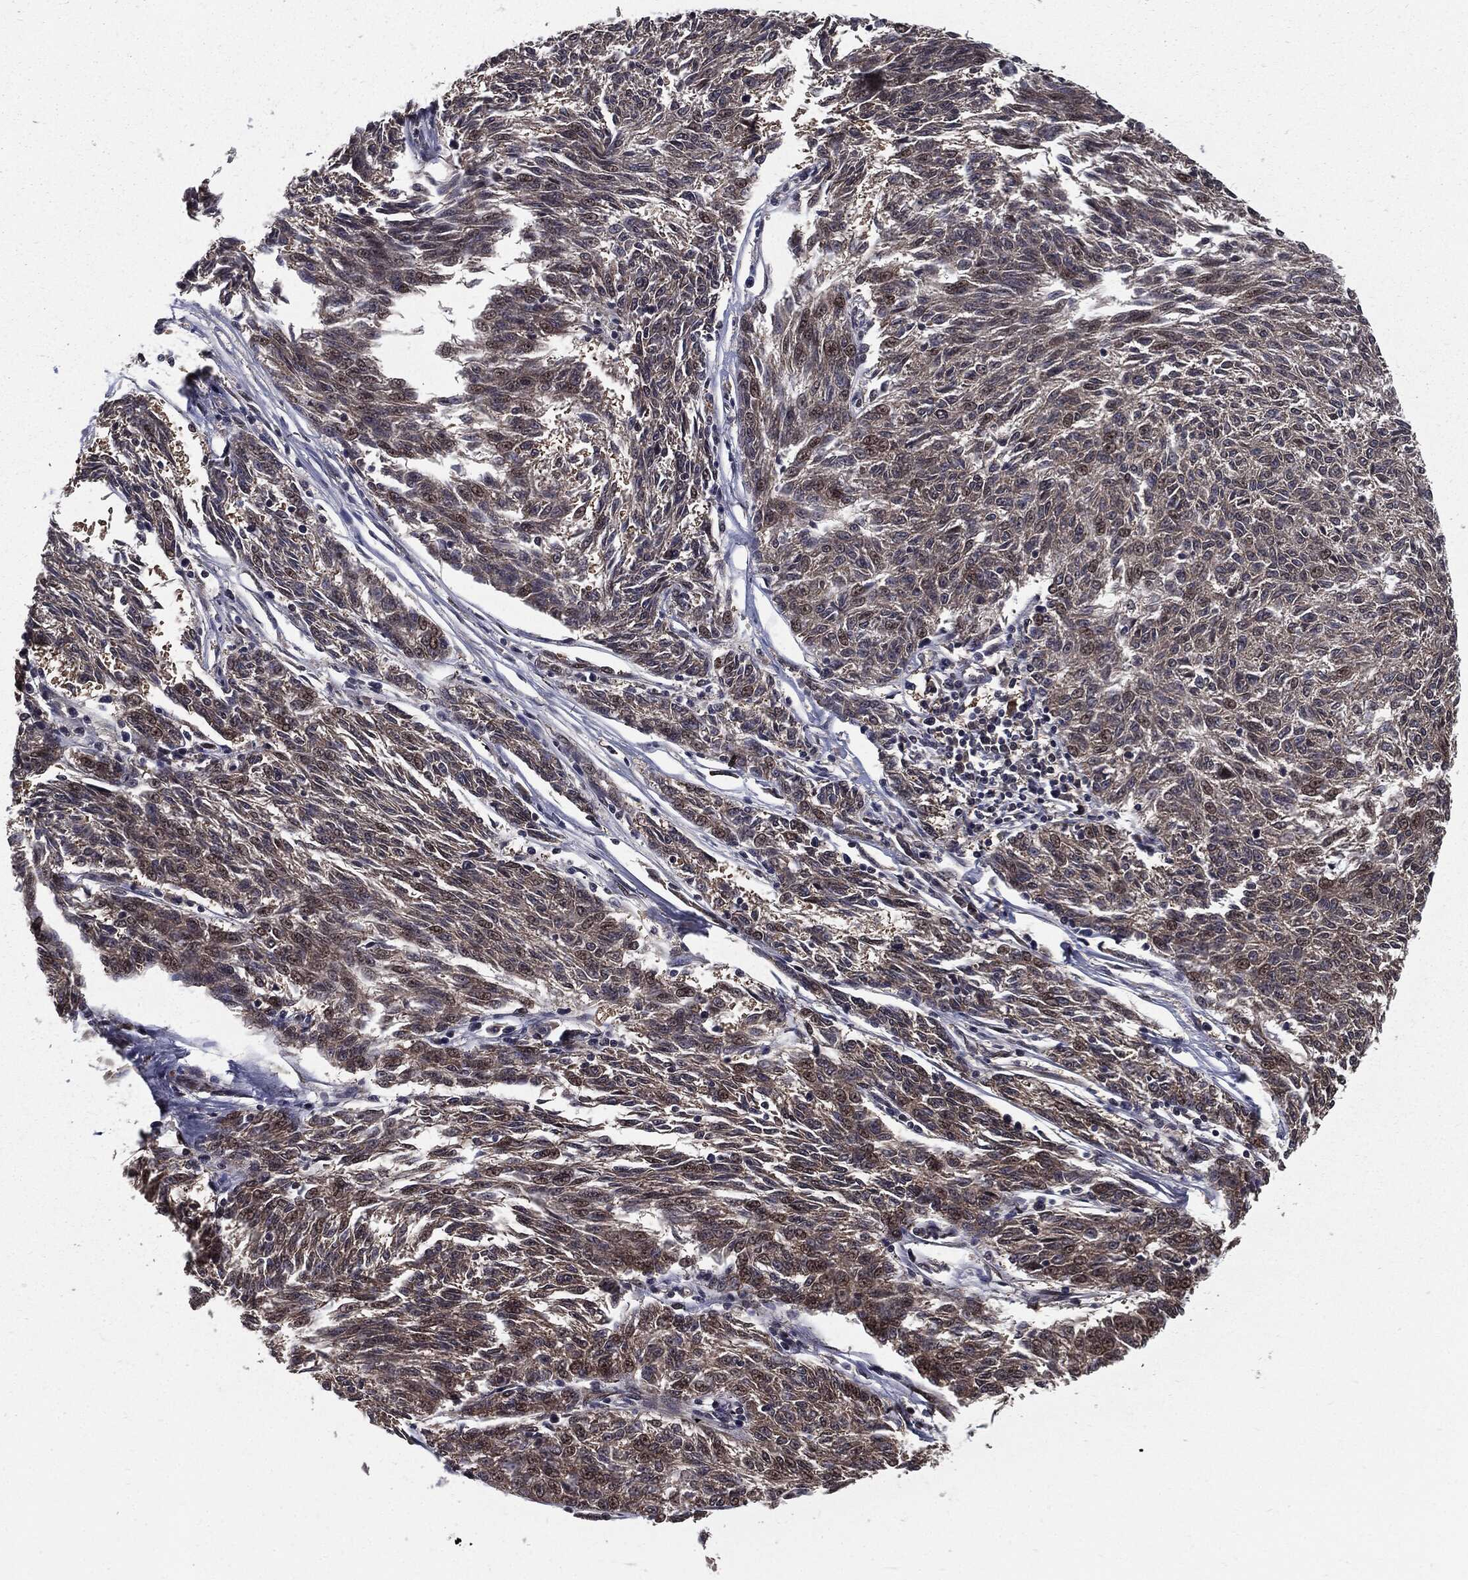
{"staining": {"intensity": "weak", "quantity": "25%-75%", "location": "cytoplasmic/membranous,nuclear"}, "tissue": "melanoma", "cell_type": "Tumor cells", "image_type": "cancer", "snomed": [{"axis": "morphology", "description": "Malignant melanoma, NOS"}, {"axis": "topography", "description": "Skin"}], "caption": "The immunohistochemical stain shows weak cytoplasmic/membranous and nuclear staining in tumor cells of malignant melanoma tissue. (DAB (3,3'-diaminobenzidine) = brown stain, brightfield microscopy at high magnification).", "gene": "PTPA", "patient": {"sex": "female", "age": 72}}